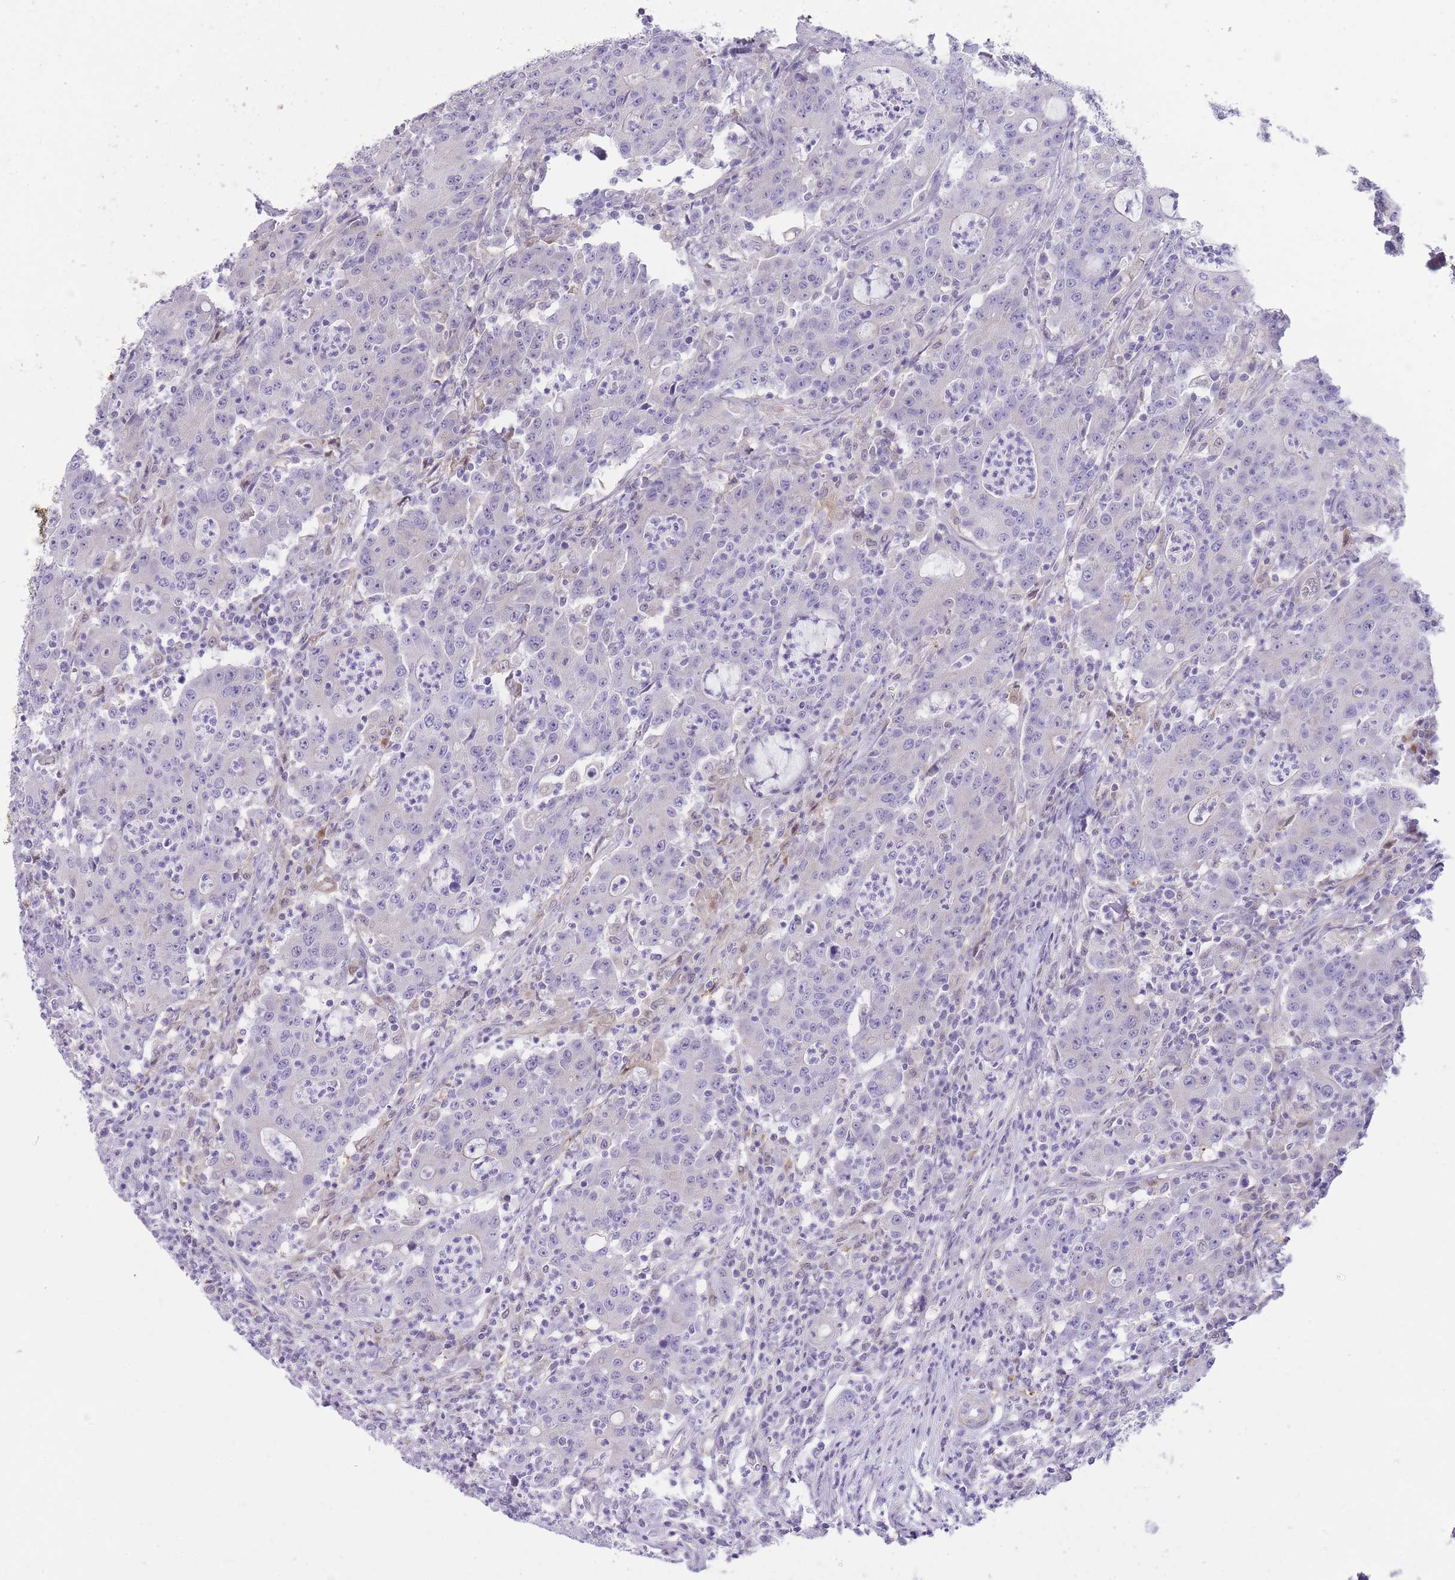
{"staining": {"intensity": "negative", "quantity": "none", "location": "none"}, "tissue": "colorectal cancer", "cell_type": "Tumor cells", "image_type": "cancer", "snomed": [{"axis": "morphology", "description": "Adenocarcinoma, NOS"}, {"axis": "topography", "description": "Colon"}], "caption": "The micrograph exhibits no staining of tumor cells in colorectal cancer (adenocarcinoma). Nuclei are stained in blue.", "gene": "OR11H12", "patient": {"sex": "male", "age": 83}}